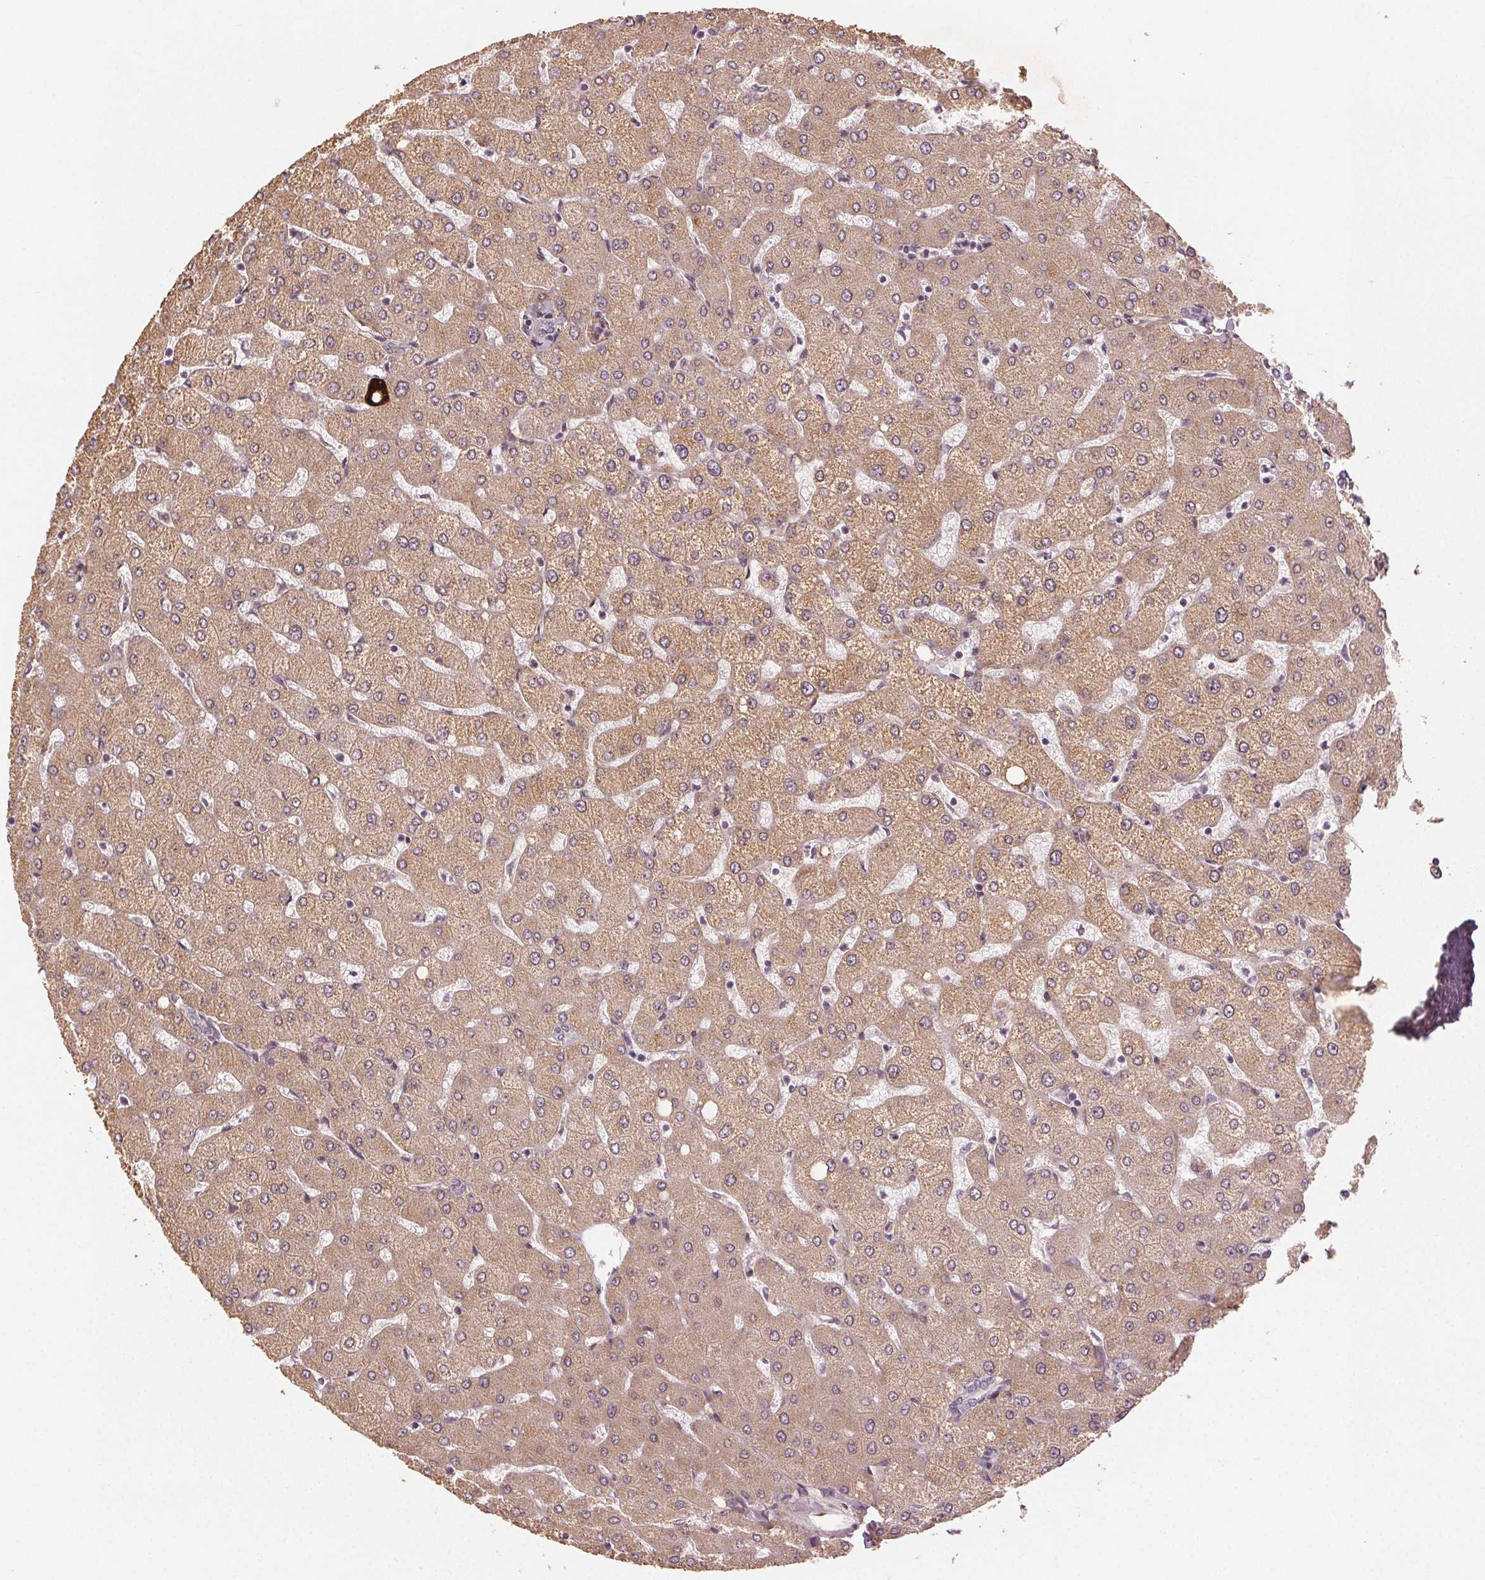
{"staining": {"intensity": "negative", "quantity": "none", "location": "none"}, "tissue": "liver", "cell_type": "Cholangiocytes", "image_type": "normal", "snomed": [{"axis": "morphology", "description": "Normal tissue, NOS"}, {"axis": "topography", "description": "Liver"}], "caption": "A high-resolution photomicrograph shows immunohistochemistry (IHC) staining of benign liver, which demonstrates no significant positivity in cholangiocytes.", "gene": "TUB", "patient": {"sex": "female", "age": 54}}